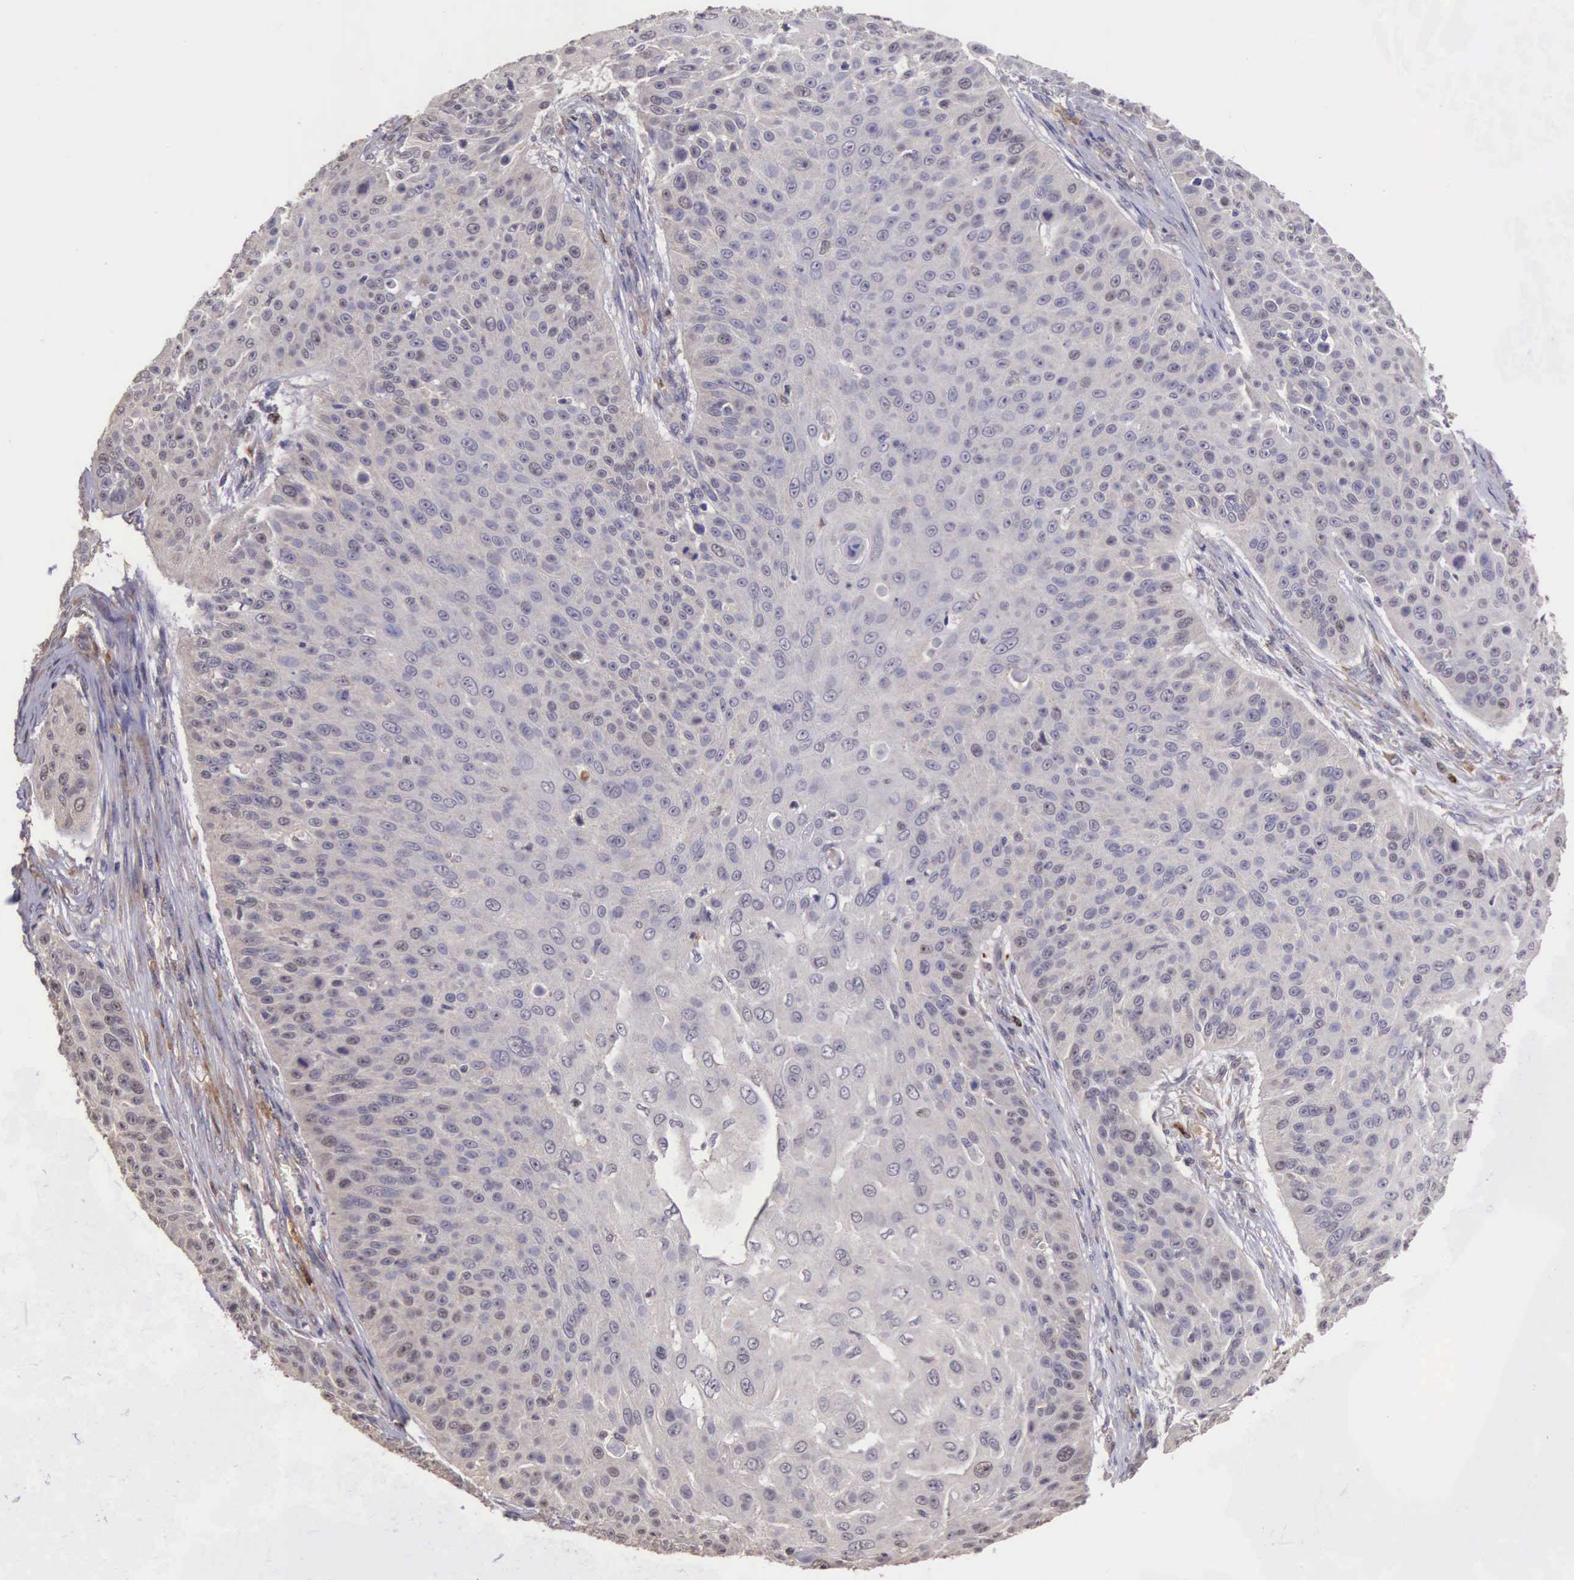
{"staining": {"intensity": "weak", "quantity": "<25%", "location": "cytoplasmic/membranous,nuclear"}, "tissue": "skin cancer", "cell_type": "Tumor cells", "image_type": "cancer", "snomed": [{"axis": "morphology", "description": "Squamous cell carcinoma, NOS"}, {"axis": "topography", "description": "Skin"}], "caption": "Micrograph shows no protein expression in tumor cells of skin squamous cell carcinoma tissue.", "gene": "CDC45", "patient": {"sex": "male", "age": 82}}